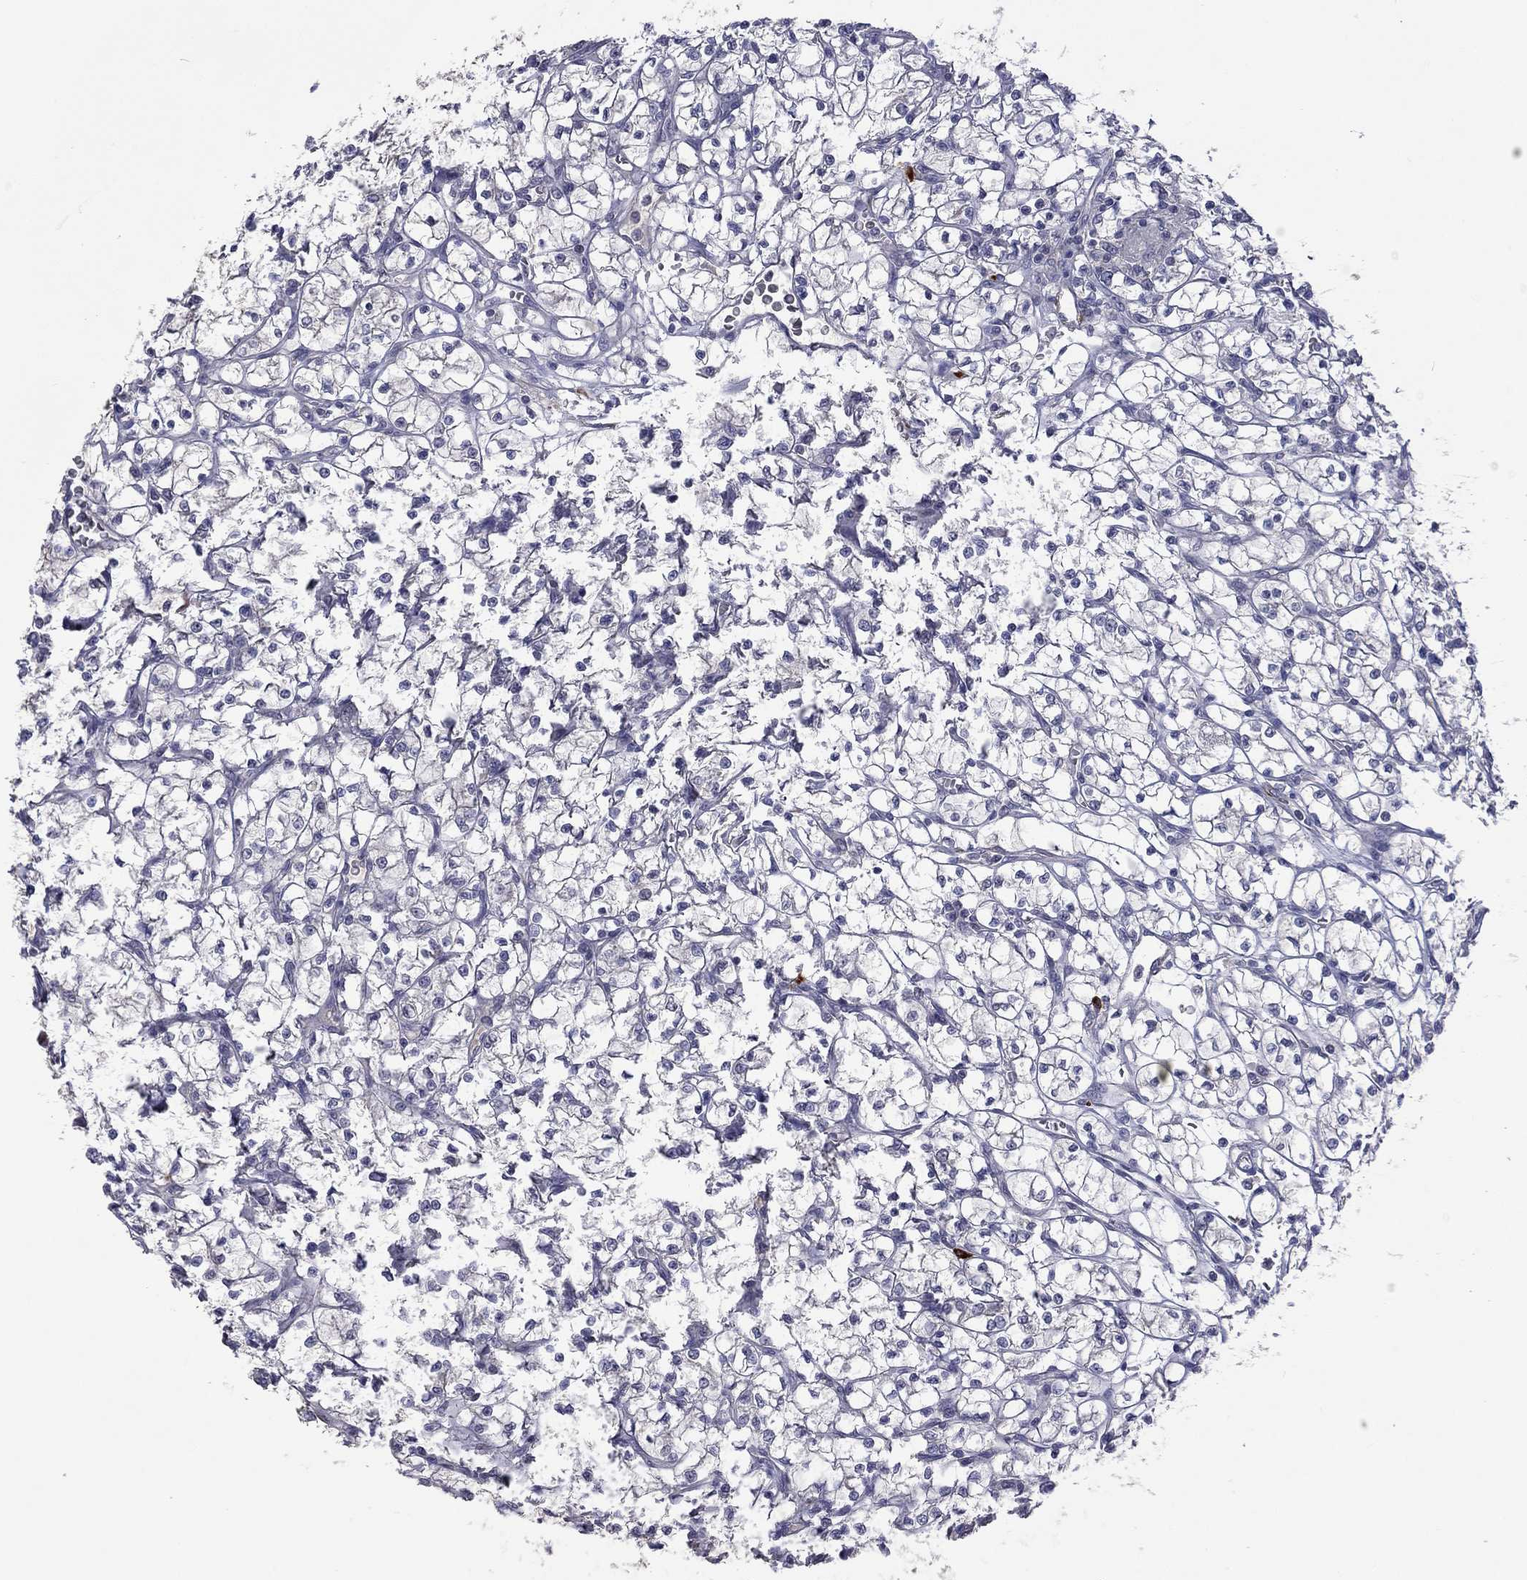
{"staining": {"intensity": "negative", "quantity": "none", "location": "none"}, "tissue": "renal cancer", "cell_type": "Tumor cells", "image_type": "cancer", "snomed": [{"axis": "morphology", "description": "Adenocarcinoma, NOS"}, {"axis": "topography", "description": "Kidney"}], "caption": "The immunohistochemistry histopathology image has no significant staining in tumor cells of renal cancer tissue.", "gene": "IP6K3", "patient": {"sex": "female", "age": 64}}